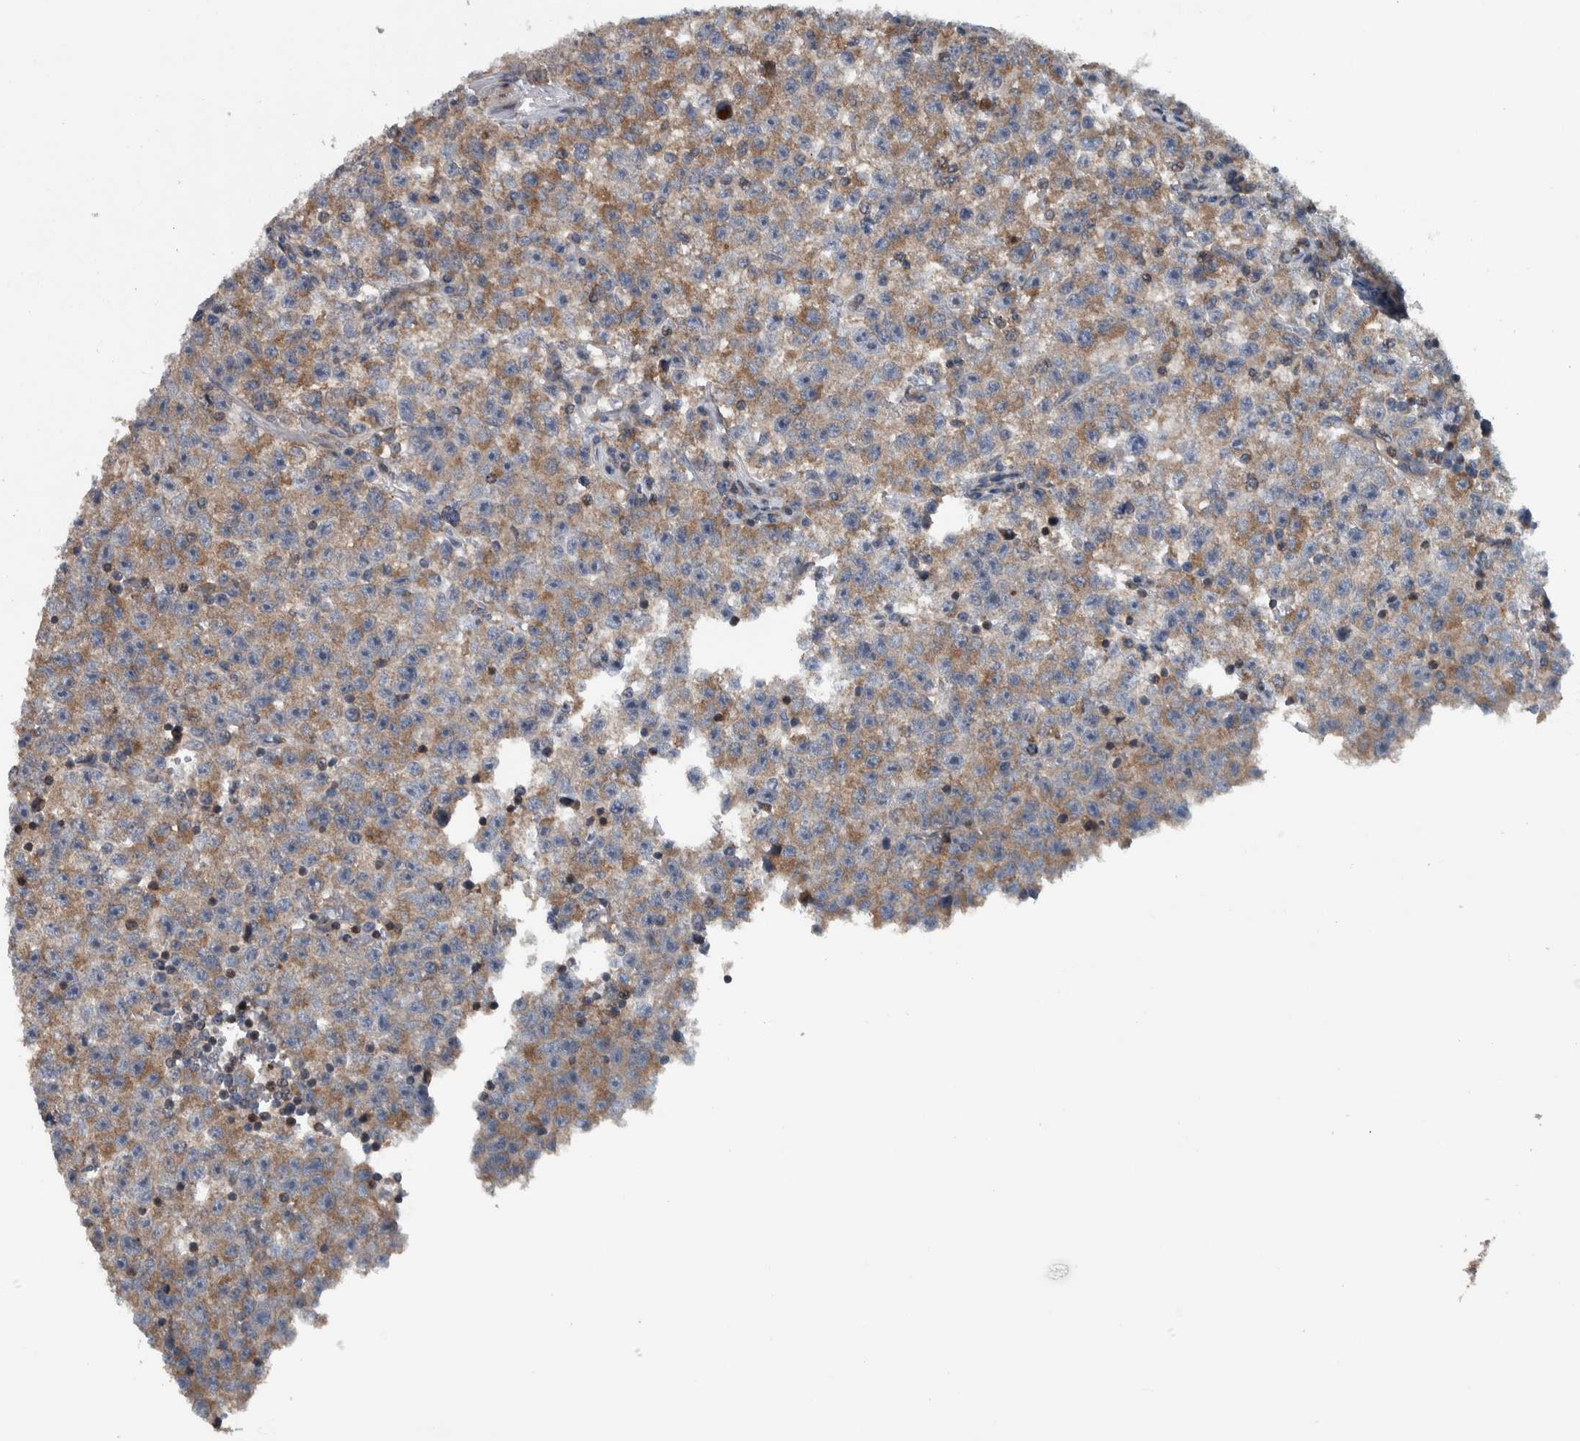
{"staining": {"intensity": "weak", "quantity": ">75%", "location": "cytoplasmic/membranous"}, "tissue": "testis cancer", "cell_type": "Tumor cells", "image_type": "cancer", "snomed": [{"axis": "morphology", "description": "Seminoma, NOS"}, {"axis": "topography", "description": "Testis"}], "caption": "Testis seminoma was stained to show a protein in brown. There is low levels of weak cytoplasmic/membranous expression in about >75% of tumor cells.", "gene": "BAIAP2L1", "patient": {"sex": "male", "age": 22}}